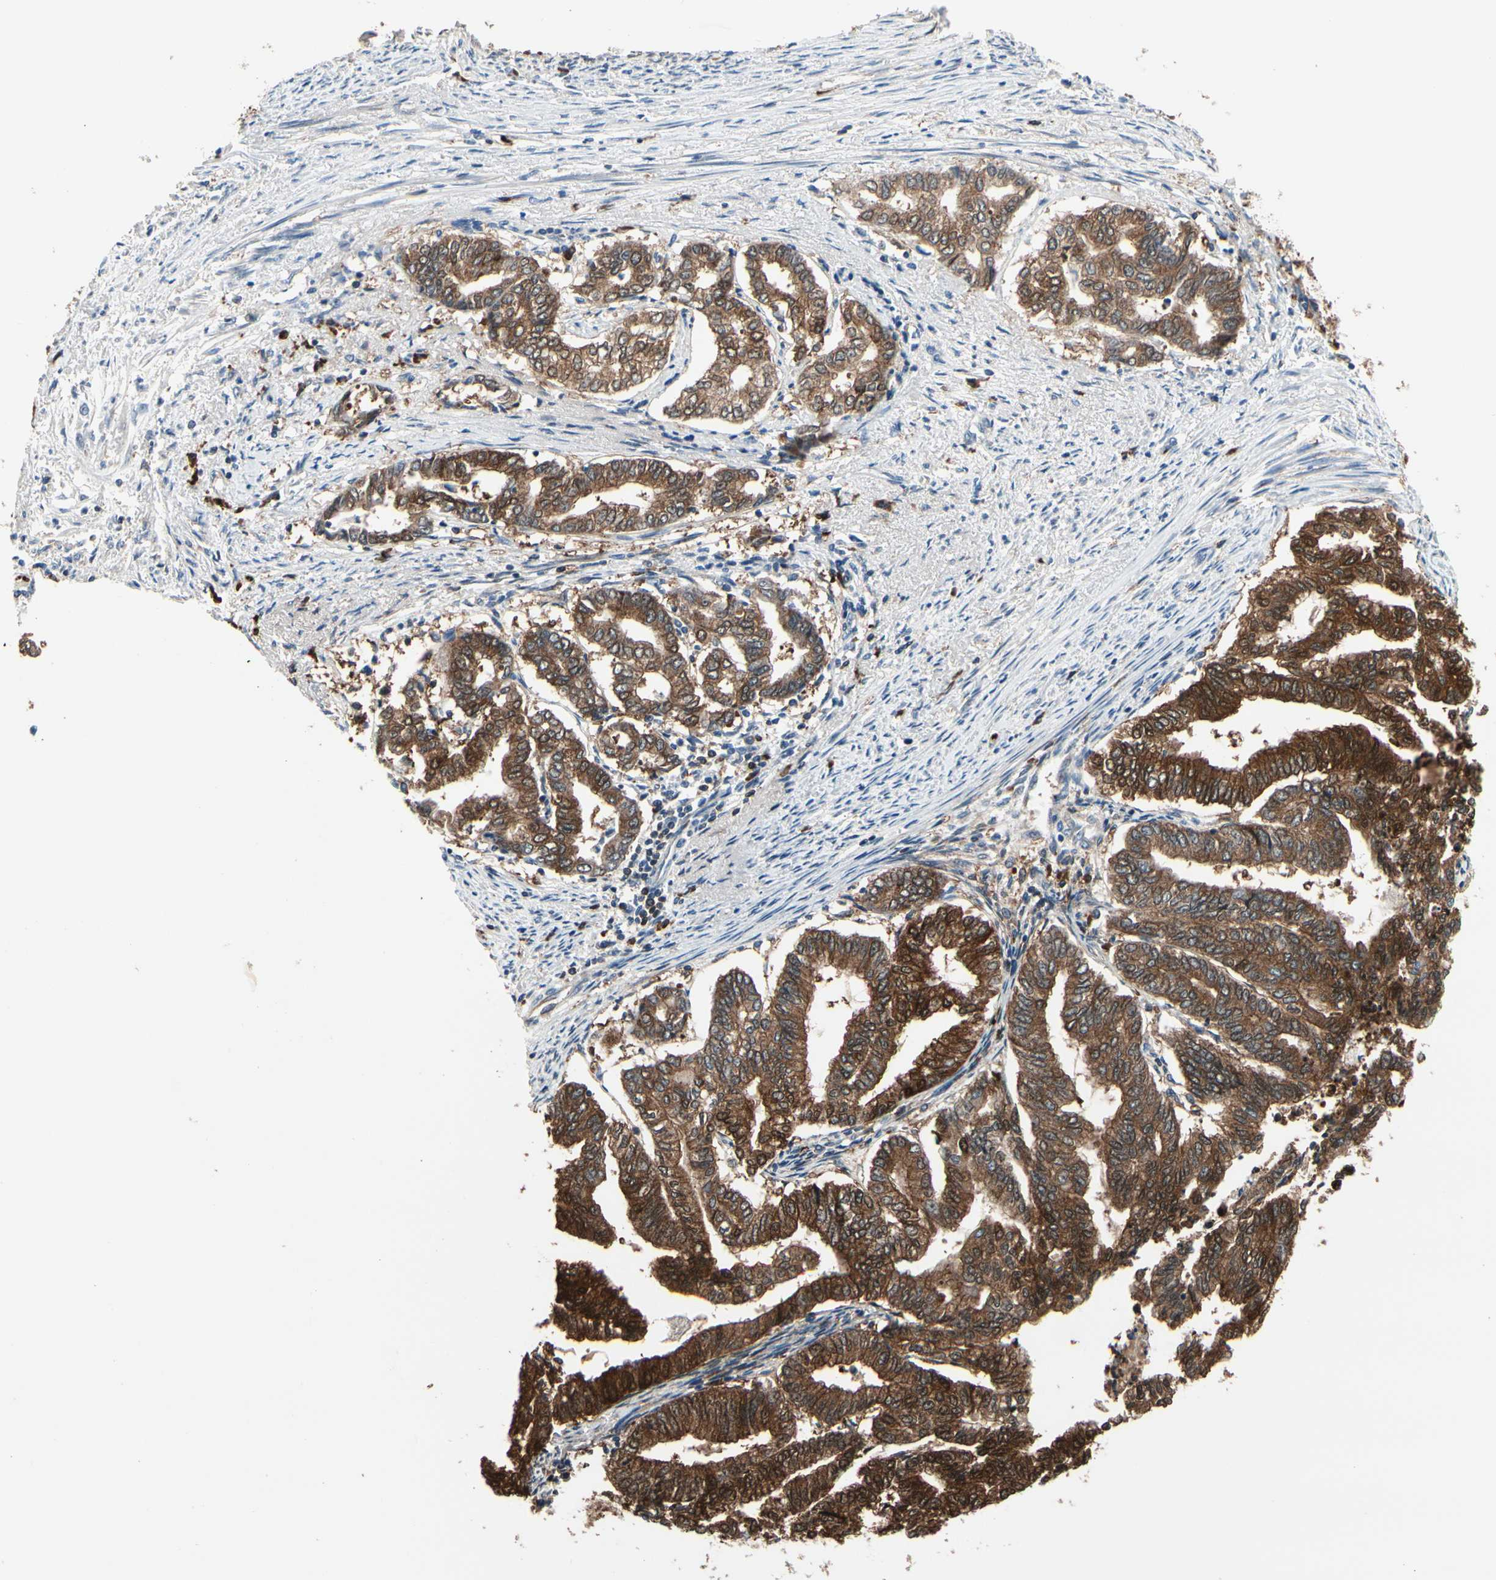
{"staining": {"intensity": "strong", "quantity": "25%-75%", "location": "cytoplasmic/membranous"}, "tissue": "endometrial cancer", "cell_type": "Tumor cells", "image_type": "cancer", "snomed": [{"axis": "morphology", "description": "Adenocarcinoma, NOS"}, {"axis": "topography", "description": "Endometrium"}], "caption": "Protein staining of adenocarcinoma (endometrial) tissue displays strong cytoplasmic/membranous staining in about 25%-75% of tumor cells.", "gene": "PRDX2", "patient": {"sex": "female", "age": 79}}